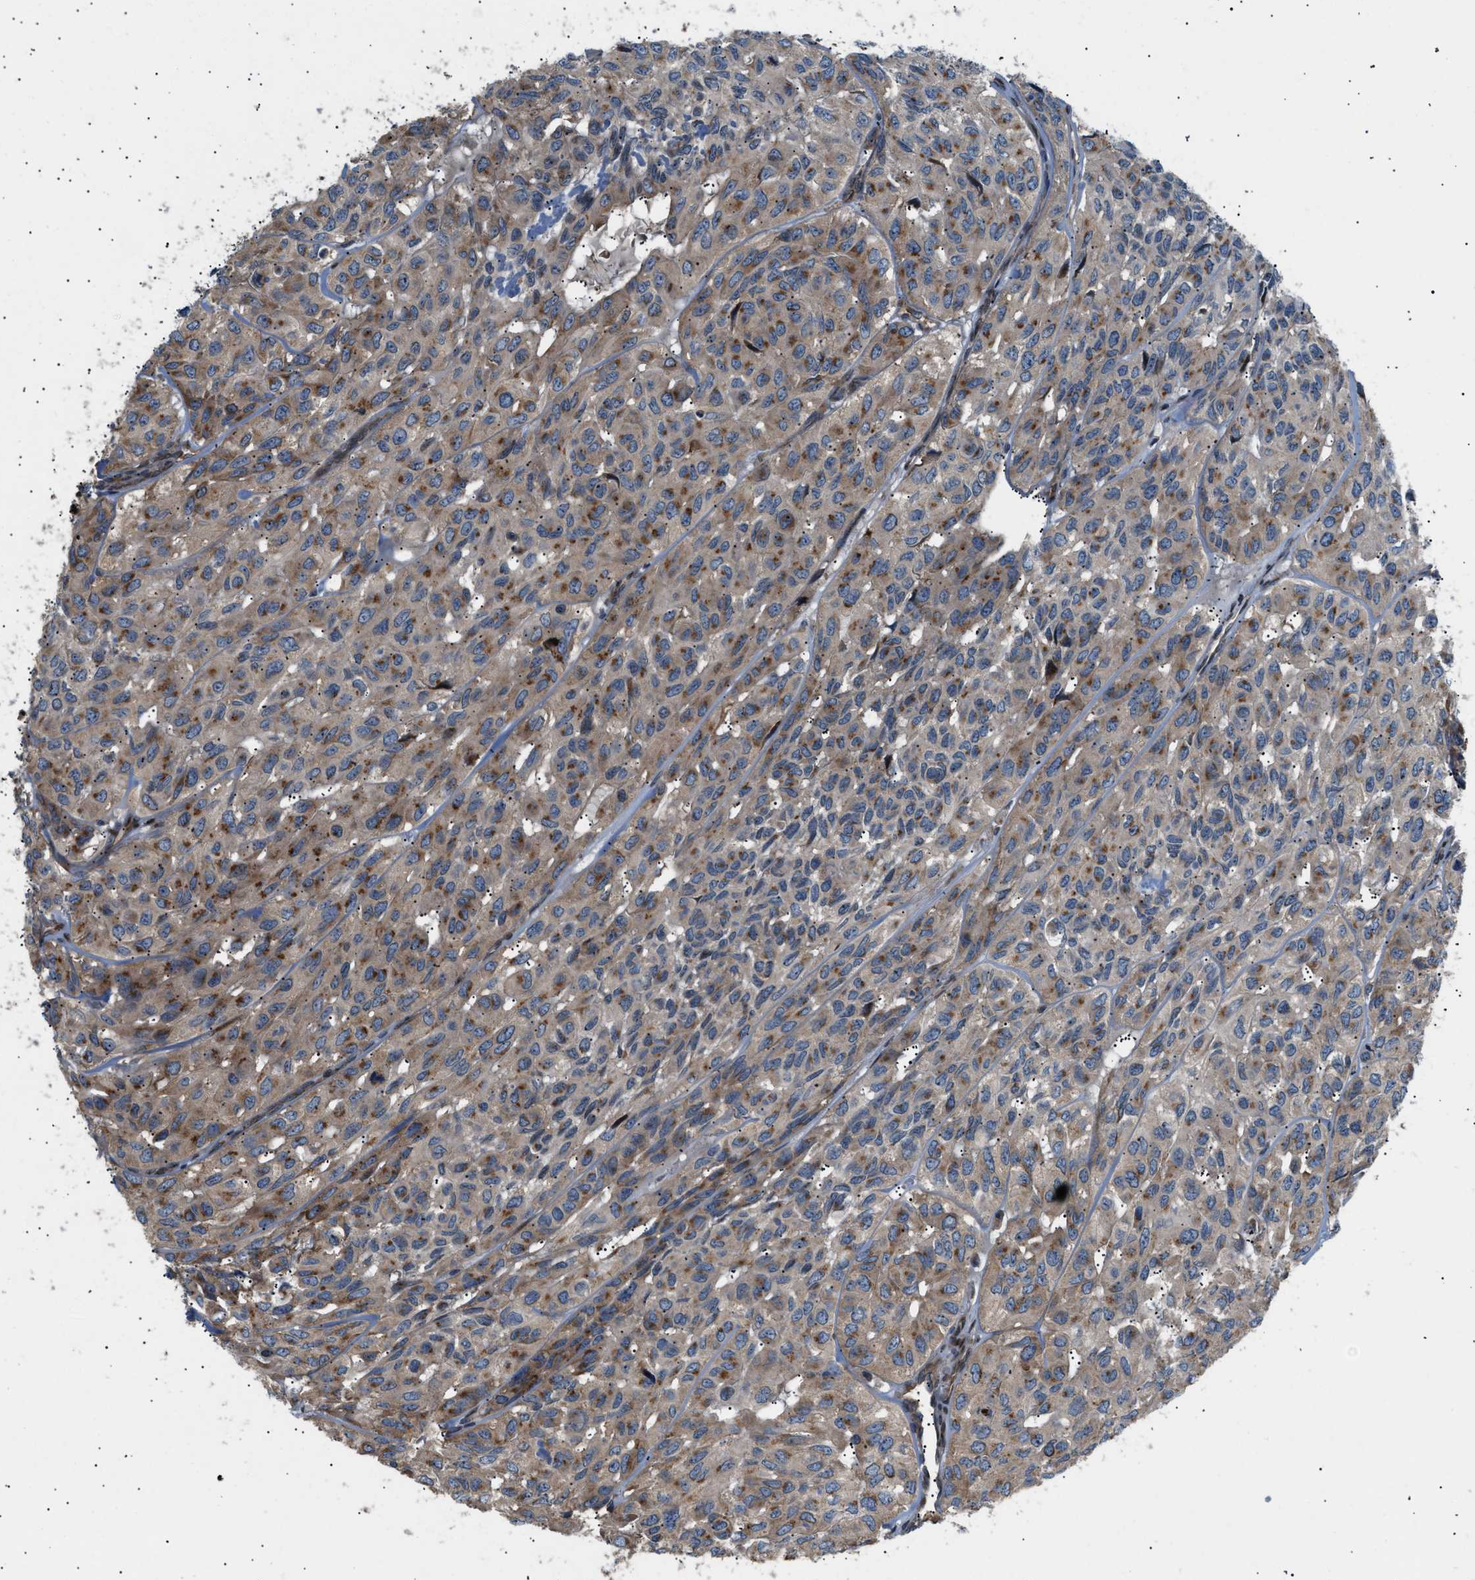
{"staining": {"intensity": "moderate", "quantity": "<25%", "location": "cytoplasmic/membranous"}, "tissue": "head and neck cancer", "cell_type": "Tumor cells", "image_type": "cancer", "snomed": [{"axis": "morphology", "description": "Adenocarcinoma, NOS"}, {"axis": "topography", "description": "Salivary gland, NOS"}, {"axis": "topography", "description": "Head-Neck"}], "caption": "Immunohistochemical staining of human head and neck cancer reveals moderate cytoplasmic/membranous protein positivity in approximately <25% of tumor cells.", "gene": "LYSMD3", "patient": {"sex": "female", "age": 76}}